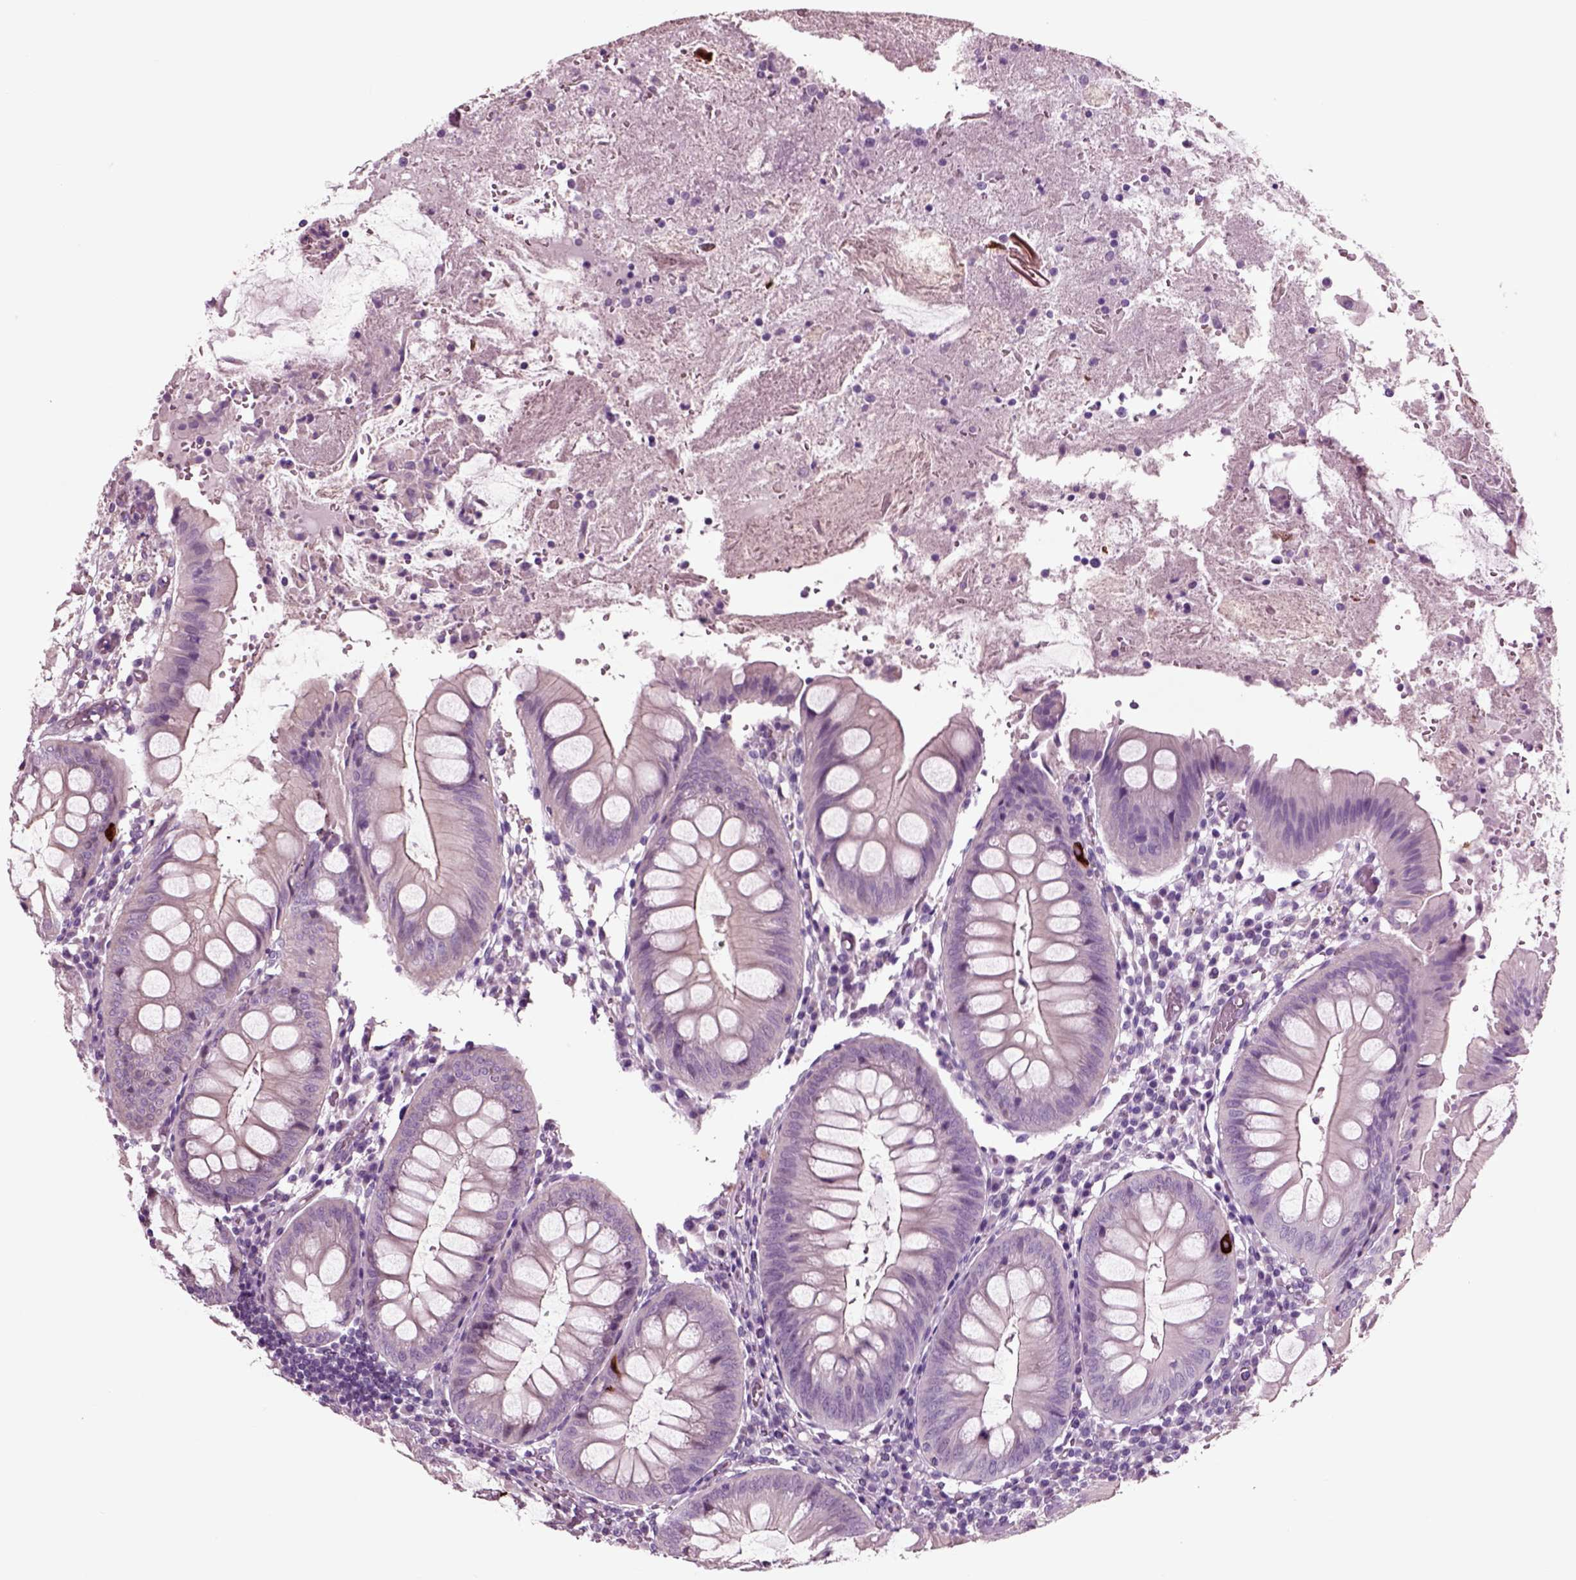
{"staining": {"intensity": "strong", "quantity": "<25%", "location": "cytoplasmic/membranous"}, "tissue": "appendix", "cell_type": "Glandular cells", "image_type": "normal", "snomed": [{"axis": "morphology", "description": "Normal tissue, NOS"}, {"axis": "morphology", "description": "Inflammation, NOS"}, {"axis": "topography", "description": "Appendix"}], "caption": "Immunohistochemistry (IHC) of unremarkable human appendix displays medium levels of strong cytoplasmic/membranous positivity in about <25% of glandular cells. (IHC, brightfield microscopy, high magnification).", "gene": "CHGB", "patient": {"sex": "male", "age": 16}}